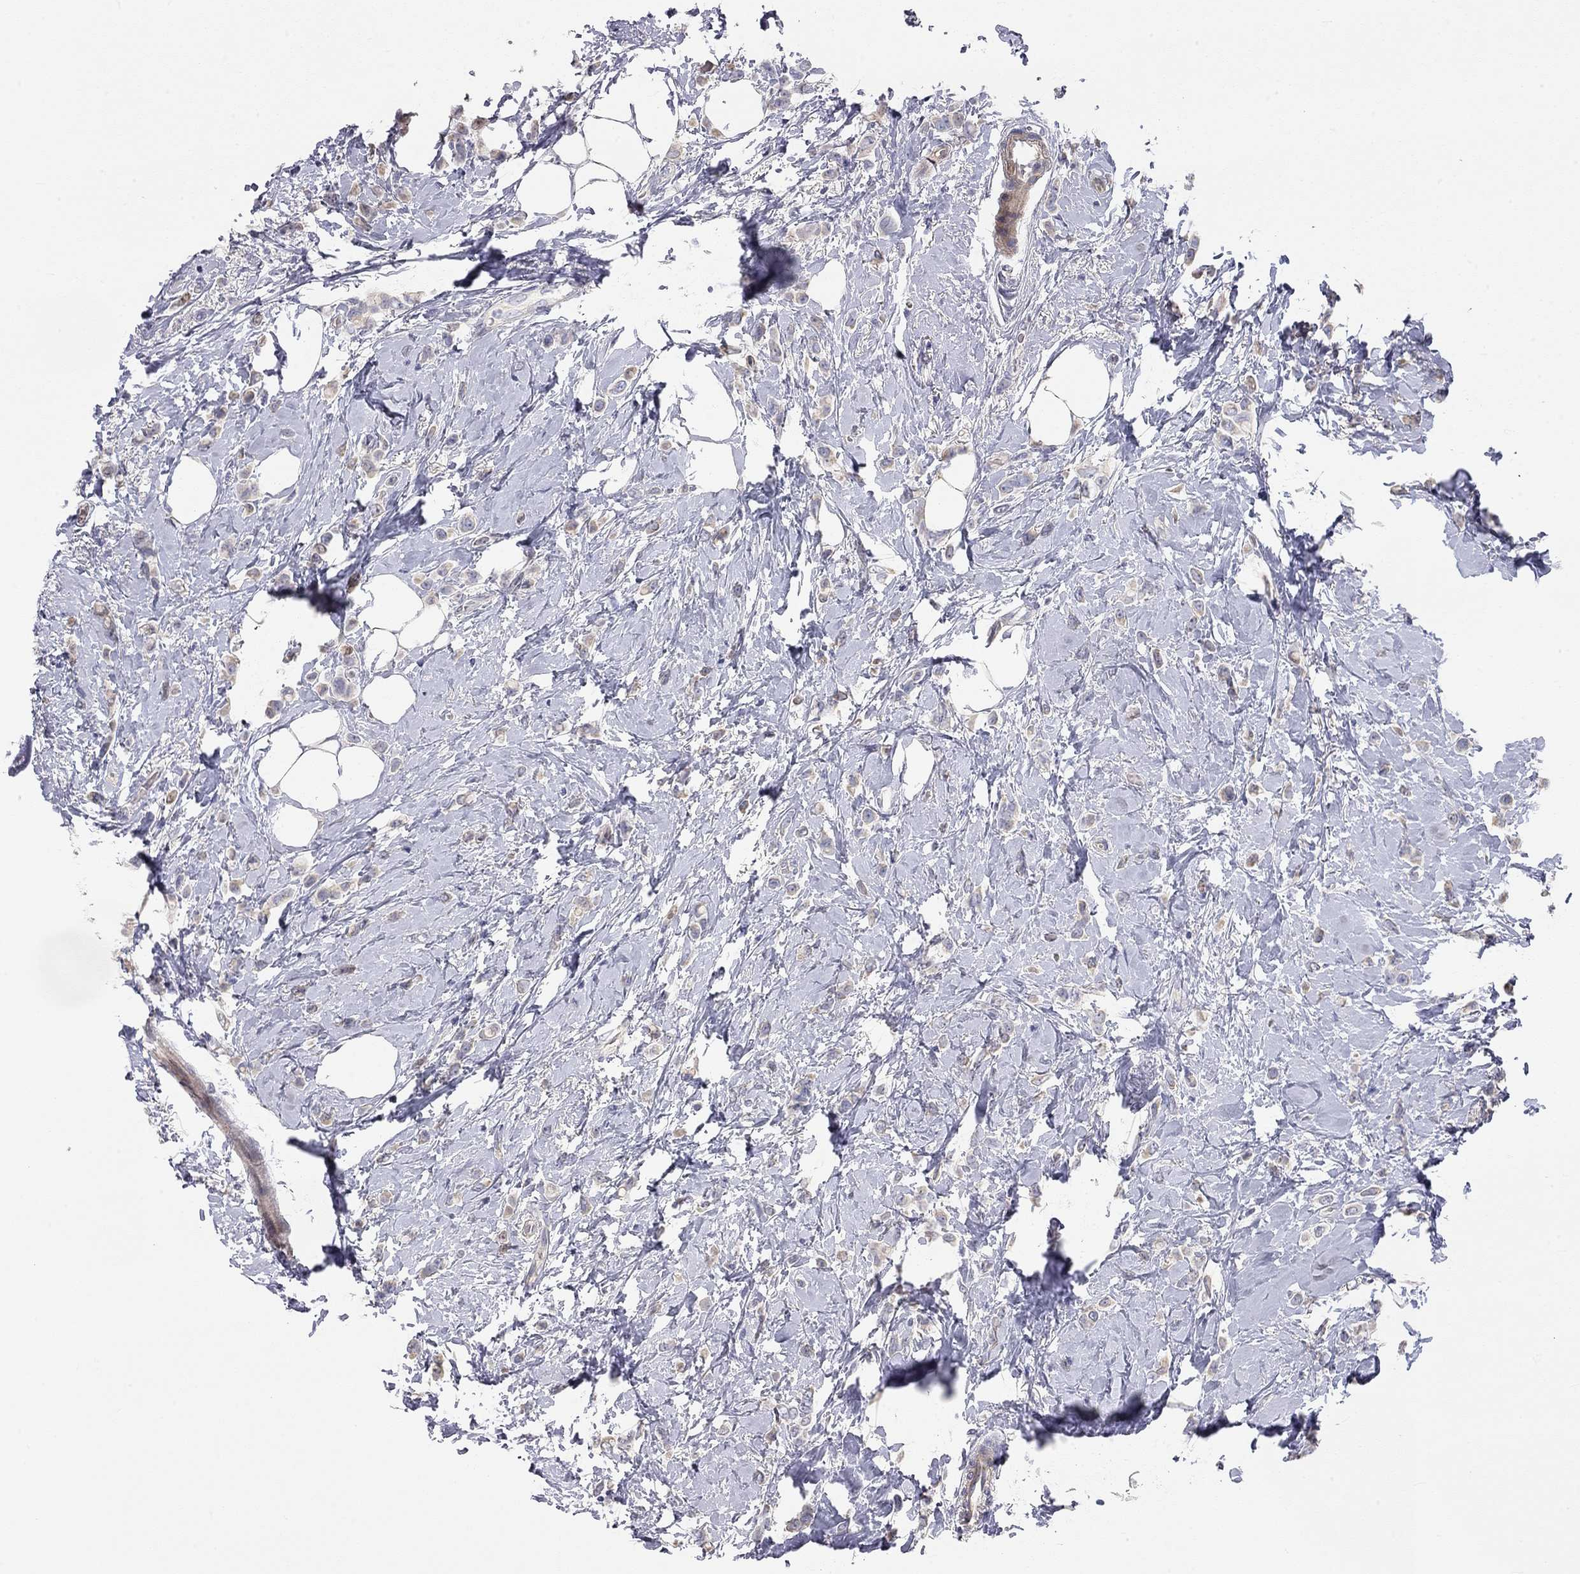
{"staining": {"intensity": "moderate", "quantity": "<25%", "location": "nuclear"}, "tissue": "breast cancer", "cell_type": "Tumor cells", "image_type": "cancer", "snomed": [{"axis": "morphology", "description": "Lobular carcinoma"}, {"axis": "topography", "description": "Breast"}], "caption": "Brown immunohistochemical staining in breast cancer shows moderate nuclear staining in approximately <25% of tumor cells.", "gene": "PAPSS2", "patient": {"sex": "female", "age": 66}}